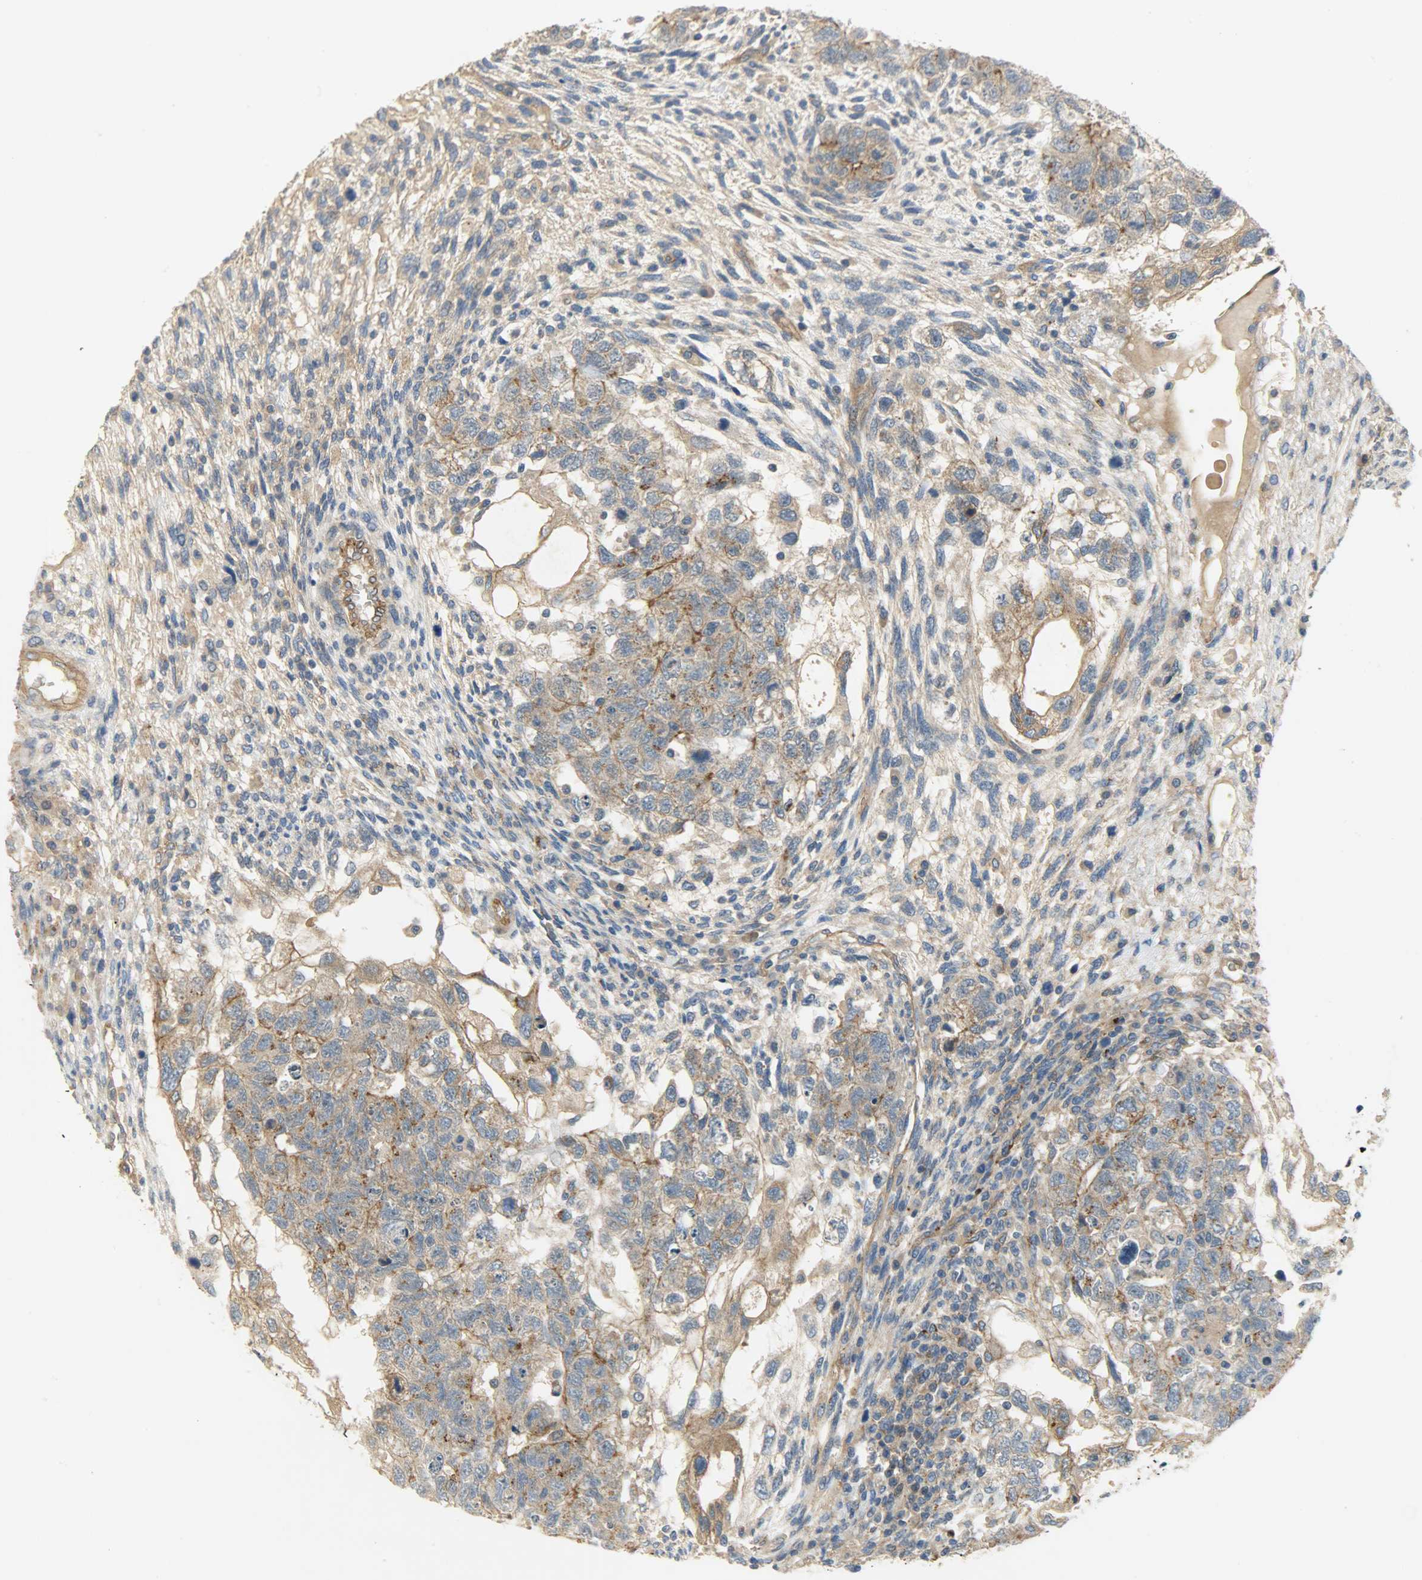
{"staining": {"intensity": "moderate", "quantity": ">75%", "location": "cytoplasmic/membranous"}, "tissue": "testis cancer", "cell_type": "Tumor cells", "image_type": "cancer", "snomed": [{"axis": "morphology", "description": "Normal tissue, NOS"}, {"axis": "morphology", "description": "Carcinoma, Embryonal, NOS"}, {"axis": "topography", "description": "Testis"}], "caption": "This is an image of immunohistochemistry staining of embryonal carcinoma (testis), which shows moderate positivity in the cytoplasmic/membranous of tumor cells.", "gene": "KIAA1217", "patient": {"sex": "male", "age": 36}}